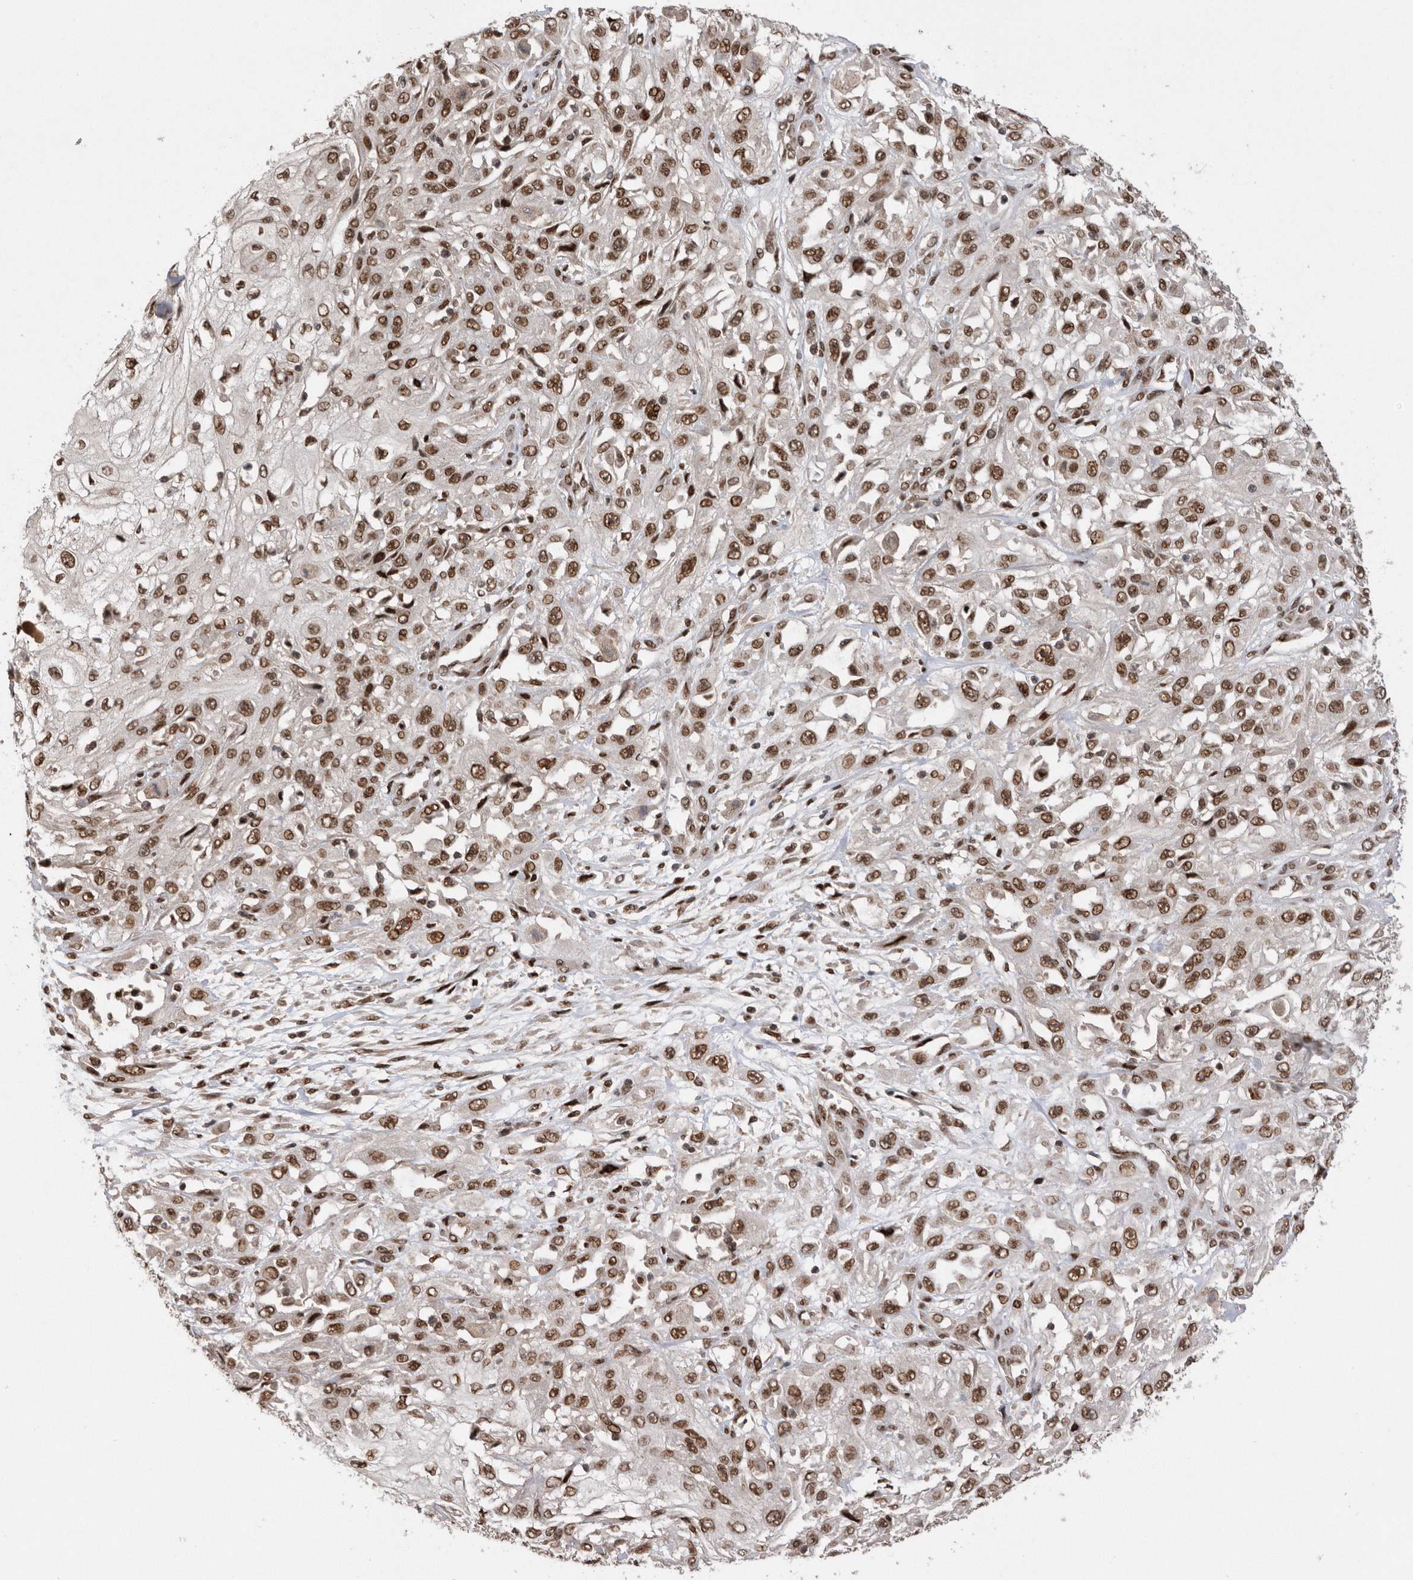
{"staining": {"intensity": "moderate", "quantity": ">75%", "location": "nuclear"}, "tissue": "skin cancer", "cell_type": "Tumor cells", "image_type": "cancer", "snomed": [{"axis": "morphology", "description": "Squamous cell carcinoma, NOS"}, {"axis": "morphology", "description": "Squamous cell carcinoma, metastatic, NOS"}, {"axis": "topography", "description": "Skin"}, {"axis": "topography", "description": "Lymph node"}], "caption": "The image demonstrates a brown stain indicating the presence of a protein in the nuclear of tumor cells in skin cancer (metastatic squamous cell carcinoma).", "gene": "TDRD3", "patient": {"sex": "male", "age": 75}}